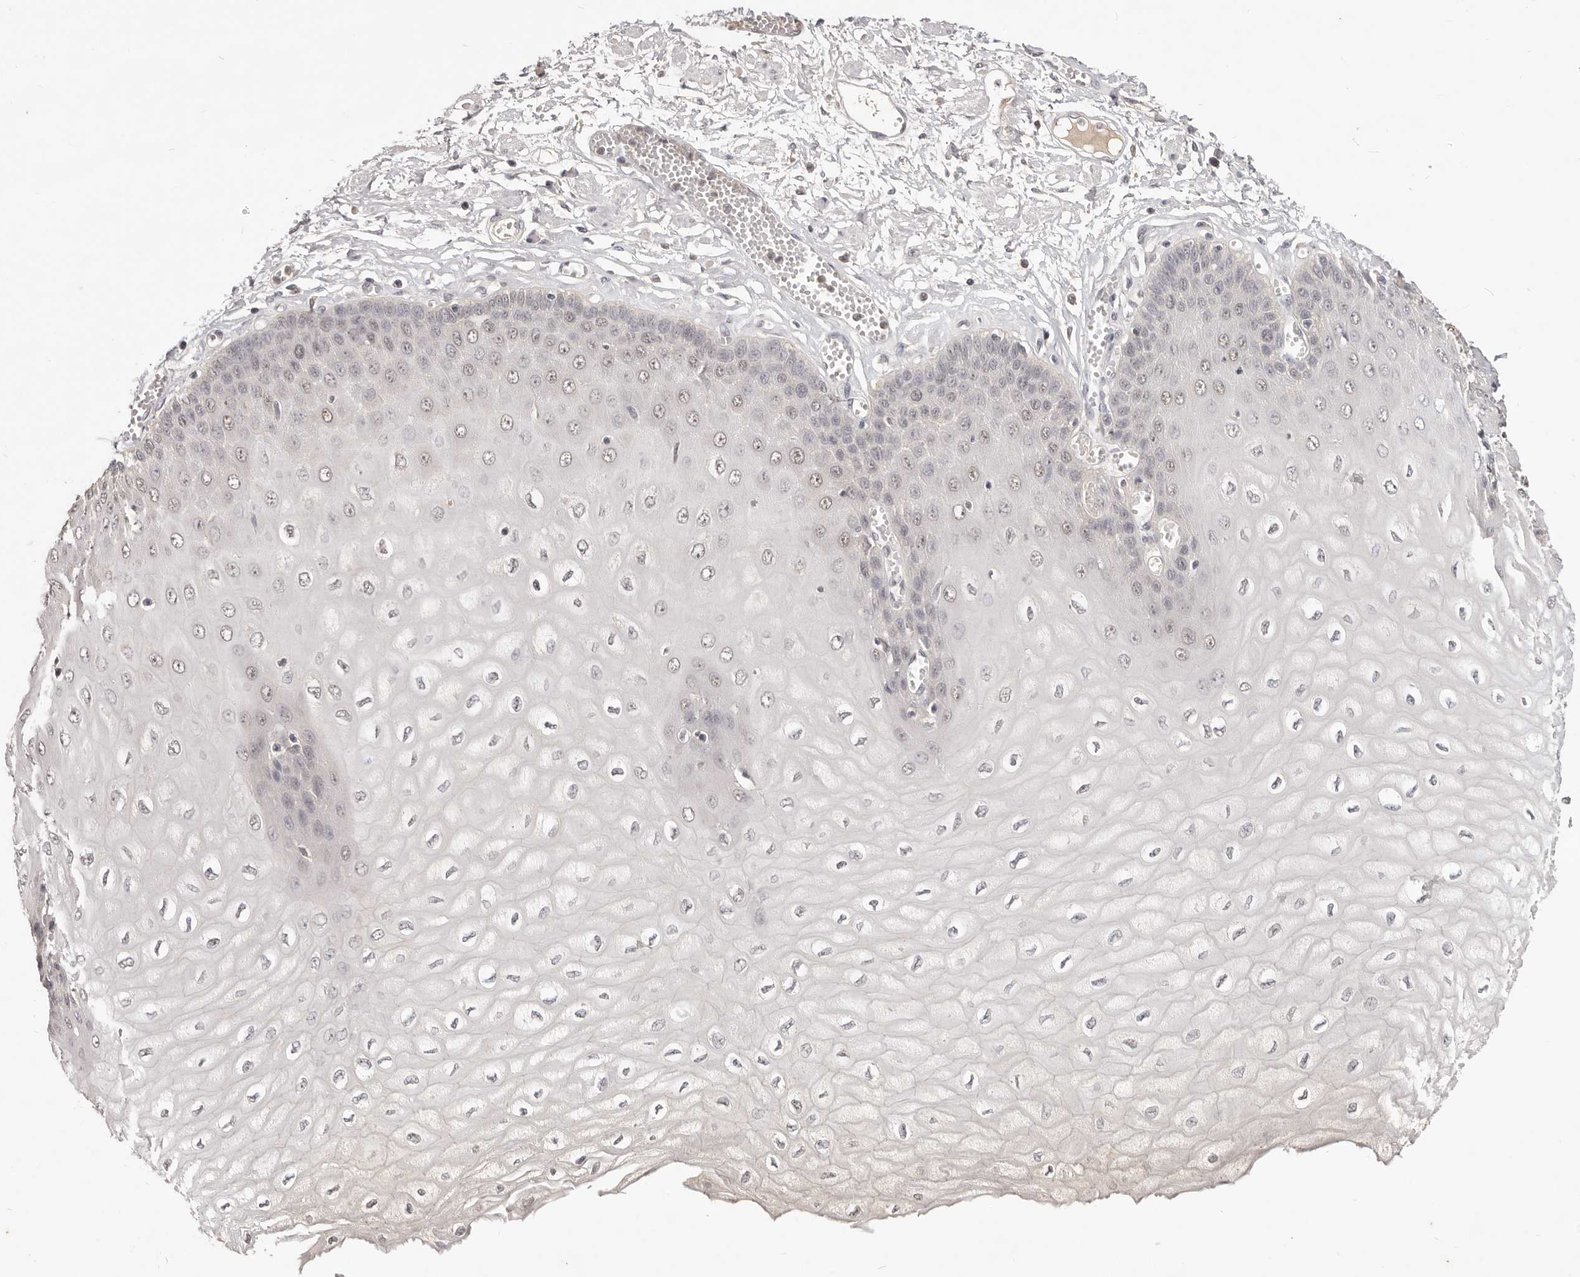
{"staining": {"intensity": "weak", "quantity": "<25%", "location": "nuclear"}, "tissue": "esophagus", "cell_type": "Squamous epithelial cells", "image_type": "normal", "snomed": [{"axis": "morphology", "description": "Normal tissue, NOS"}, {"axis": "topography", "description": "Esophagus"}], "caption": "Immunohistochemistry histopathology image of unremarkable human esophagus stained for a protein (brown), which displays no positivity in squamous epithelial cells. (IHC, brightfield microscopy, high magnification).", "gene": "TSPAN13", "patient": {"sex": "male", "age": 60}}